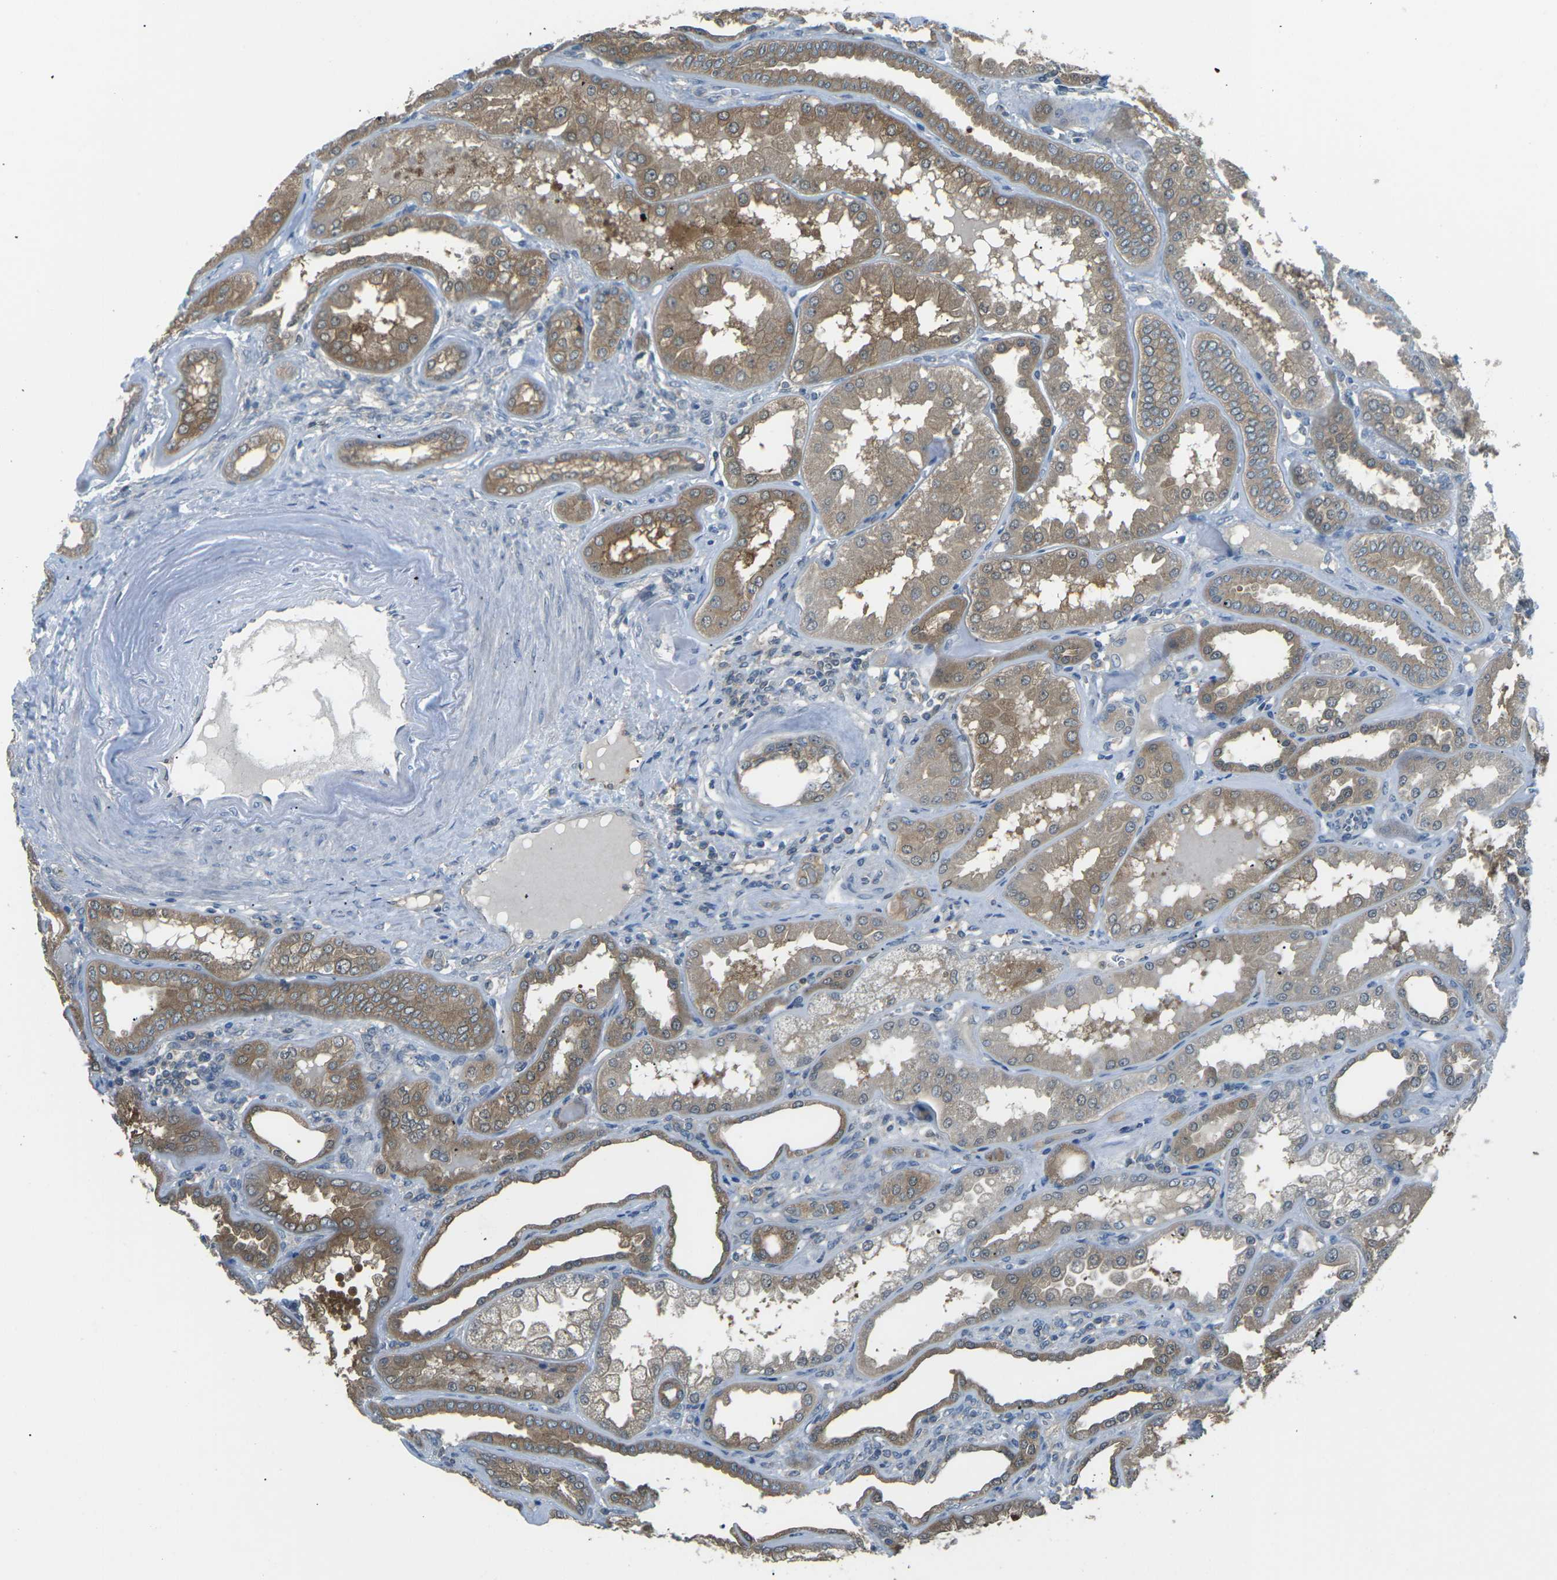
{"staining": {"intensity": "moderate", "quantity": "<25%", "location": "cytoplasmic/membranous"}, "tissue": "kidney", "cell_type": "Cells in glomeruli", "image_type": "normal", "snomed": [{"axis": "morphology", "description": "Normal tissue, NOS"}, {"axis": "topography", "description": "Kidney"}], "caption": "Protein staining exhibits moderate cytoplasmic/membranous staining in about <25% of cells in glomeruli in normal kidney. (DAB IHC with brightfield microscopy, high magnification).", "gene": "PIEZO2", "patient": {"sex": "female", "age": 56}}